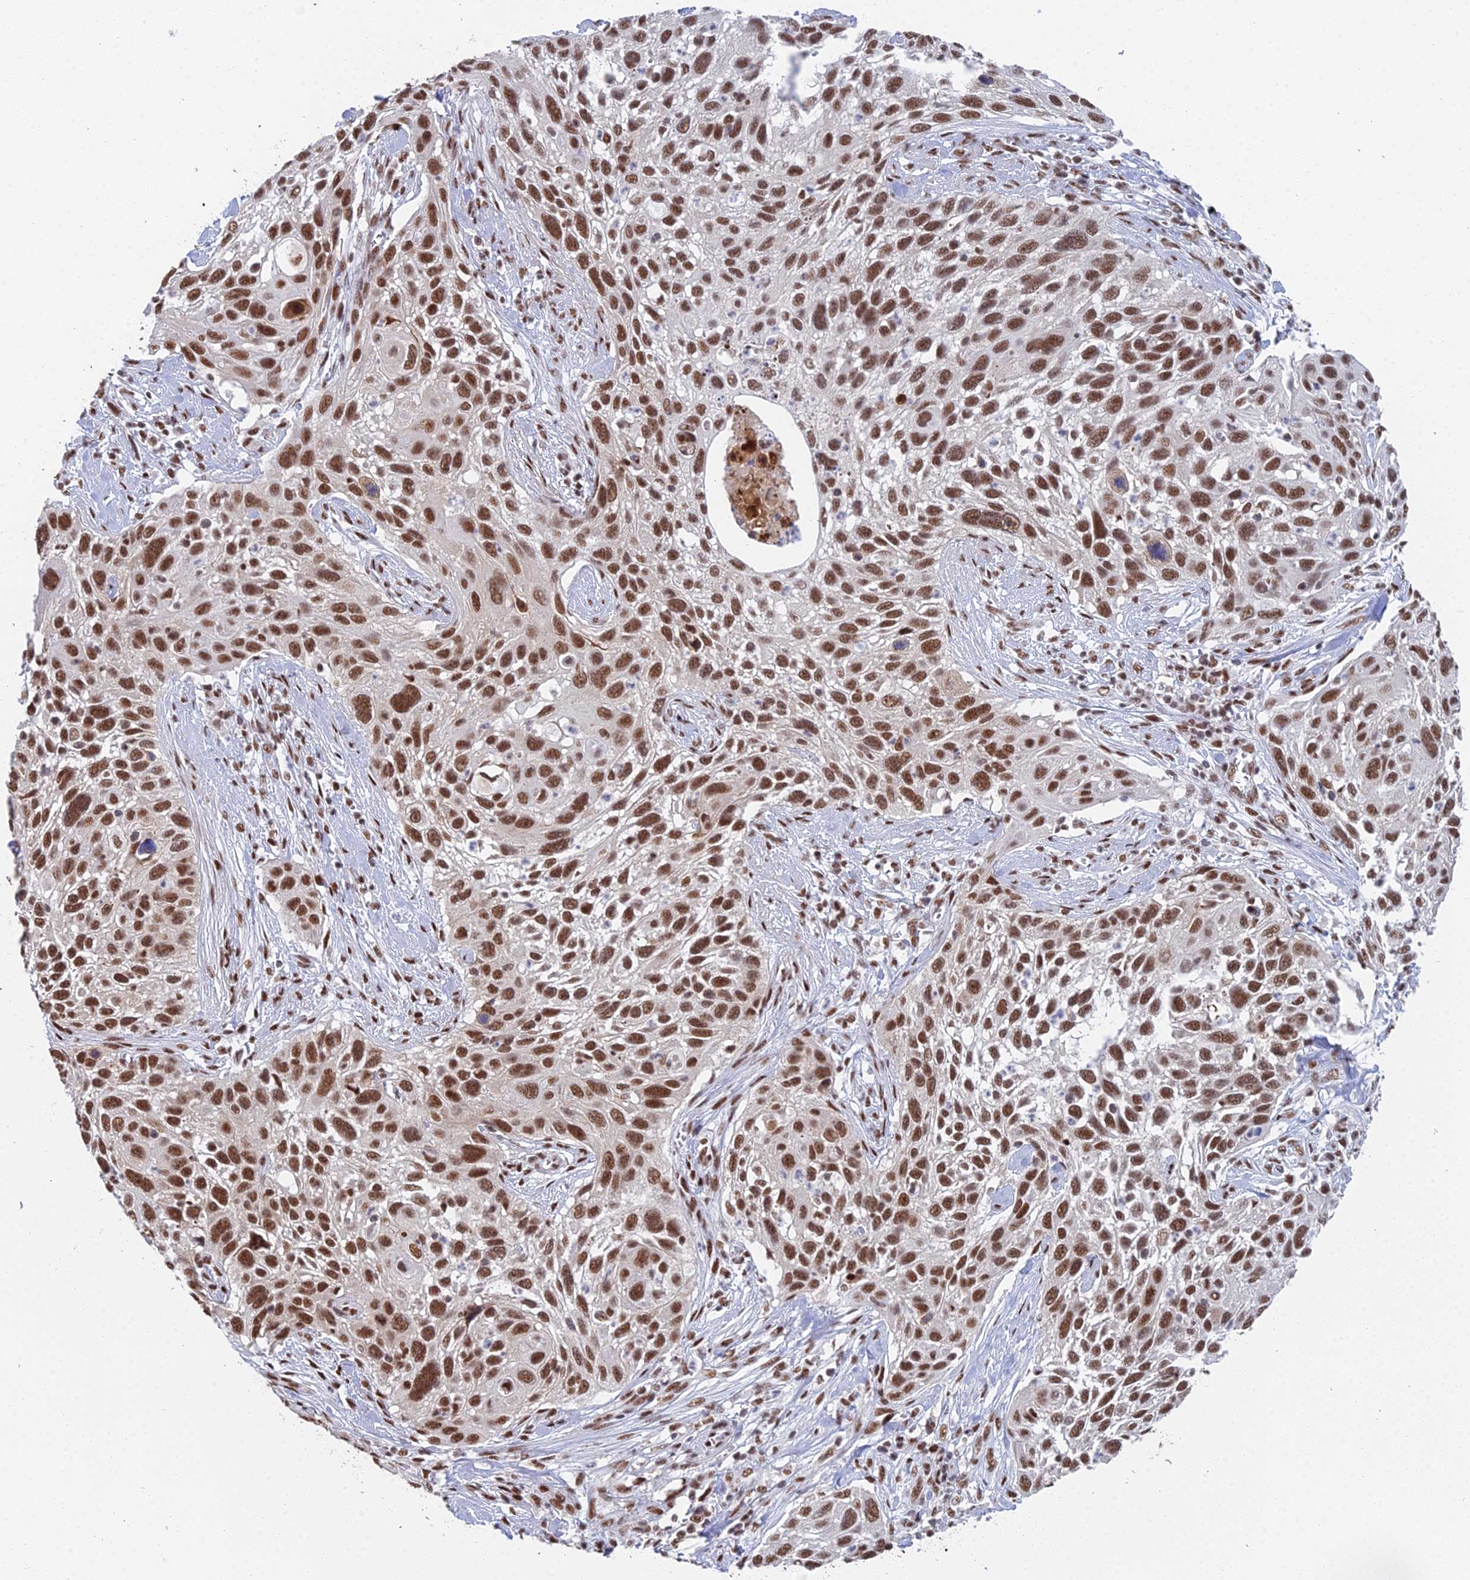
{"staining": {"intensity": "strong", "quantity": ">75%", "location": "nuclear"}, "tissue": "cervical cancer", "cell_type": "Tumor cells", "image_type": "cancer", "snomed": [{"axis": "morphology", "description": "Squamous cell carcinoma, NOS"}, {"axis": "topography", "description": "Cervix"}], "caption": "A high amount of strong nuclear positivity is identified in approximately >75% of tumor cells in cervical squamous cell carcinoma tissue.", "gene": "SF3B3", "patient": {"sex": "female", "age": 70}}